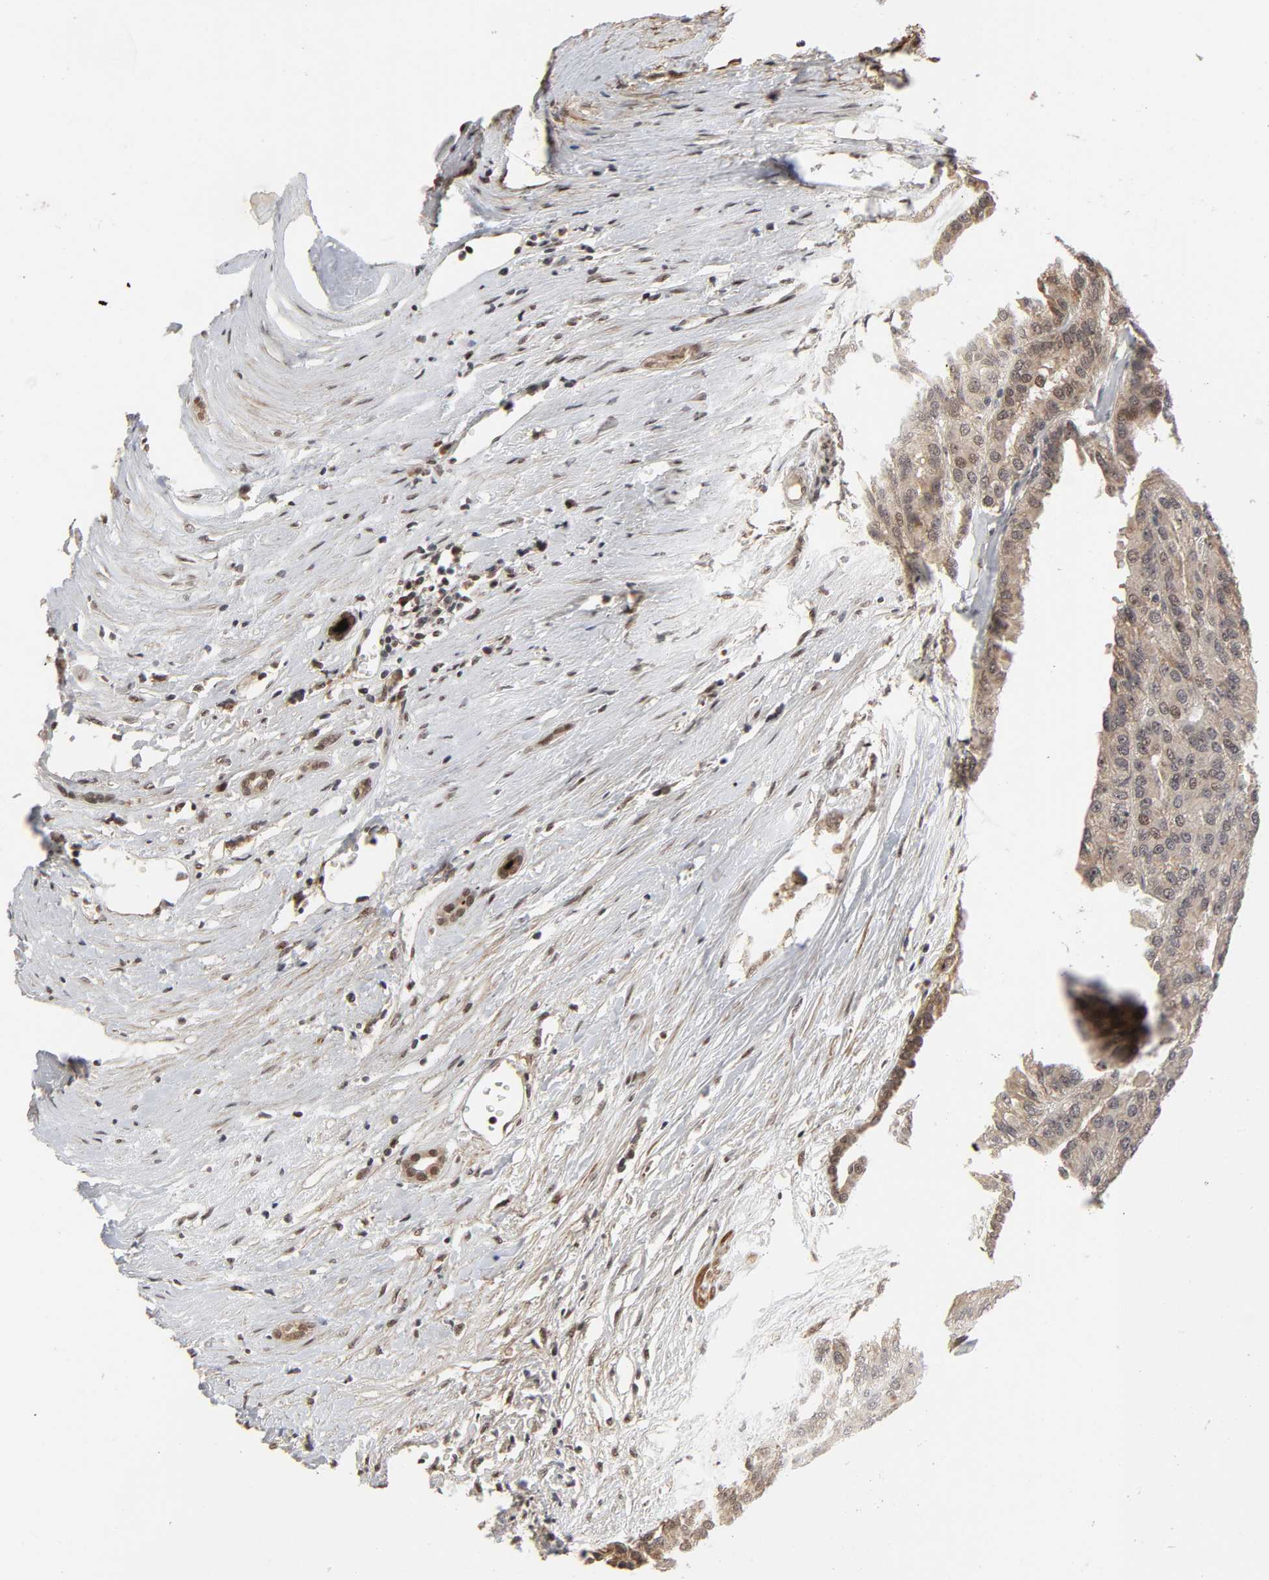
{"staining": {"intensity": "moderate", "quantity": "25%-75%", "location": "nuclear"}, "tissue": "renal cancer", "cell_type": "Tumor cells", "image_type": "cancer", "snomed": [{"axis": "morphology", "description": "Adenocarcinoma, NOS"}, {"axis": "topography", "description": "Kidney"}], "caption": "Adenocarcinoma (renal) stained with immunohistochemistry demonstrates moderate nuclear expression in about 25%-75% of tumor cells.", "gene": "ZKSCAN8", "patient": {"sex": "male", "age": 46}}